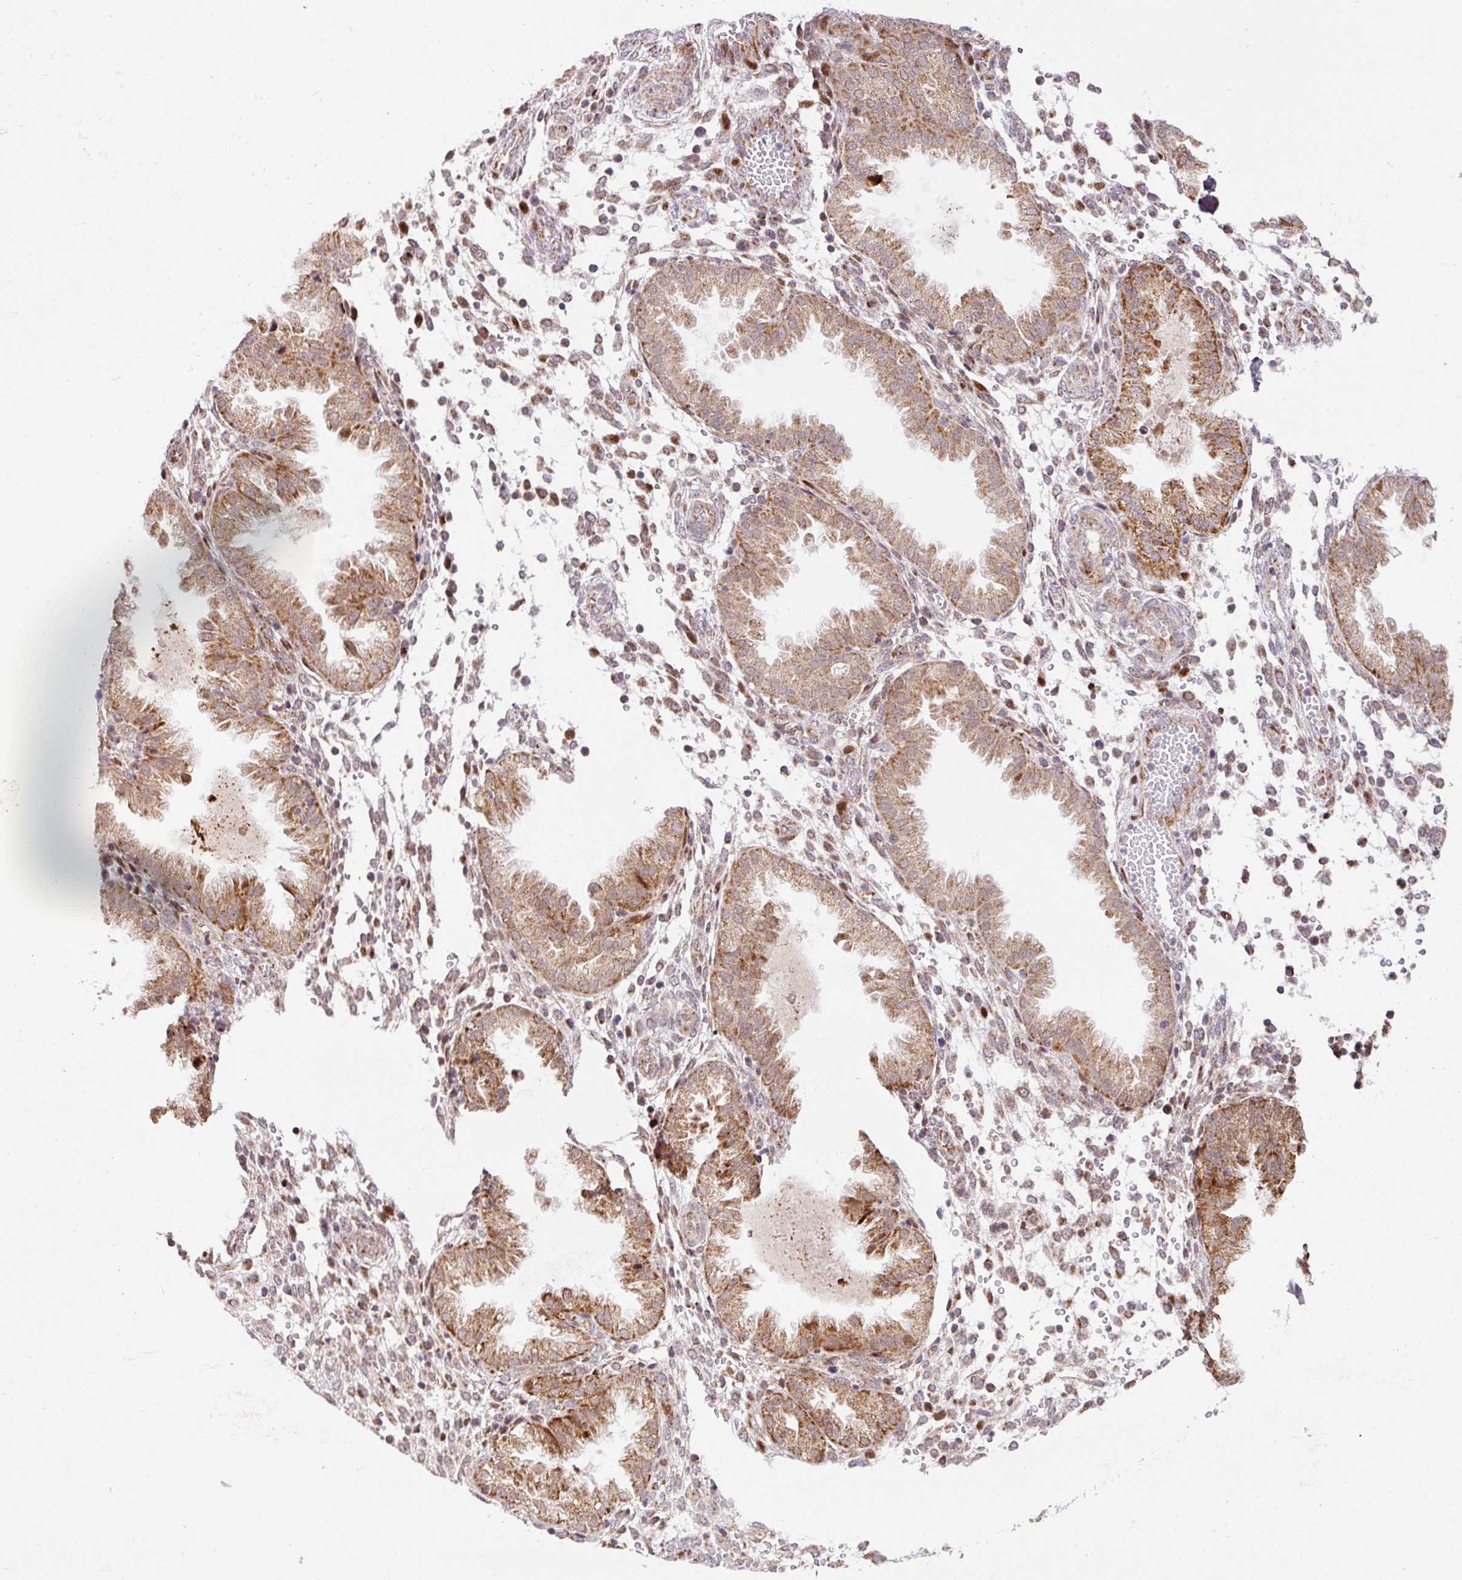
{"staining": {"intensity": "moderate", "quantity": "<25%", "location": "cytoplasmic/membranous"}, "tissue": "endometrium", "cell_type": "Cells in endometrial stroma", "image_type": "normal", "snomed": [{"axis": "morphology", "description": "Normal tissue, NOS"}, {"axis": "topography", "description": "Endometrium"}], "caption": "Endometrium stained with immunohistochemistry (IHC) reveals moderate cytoplasmic/membranous expression in about <25% of cells in endometrial stroma.", "gene": "ENSG00000269547", "patient": {"sex": "female", "age": 33}}